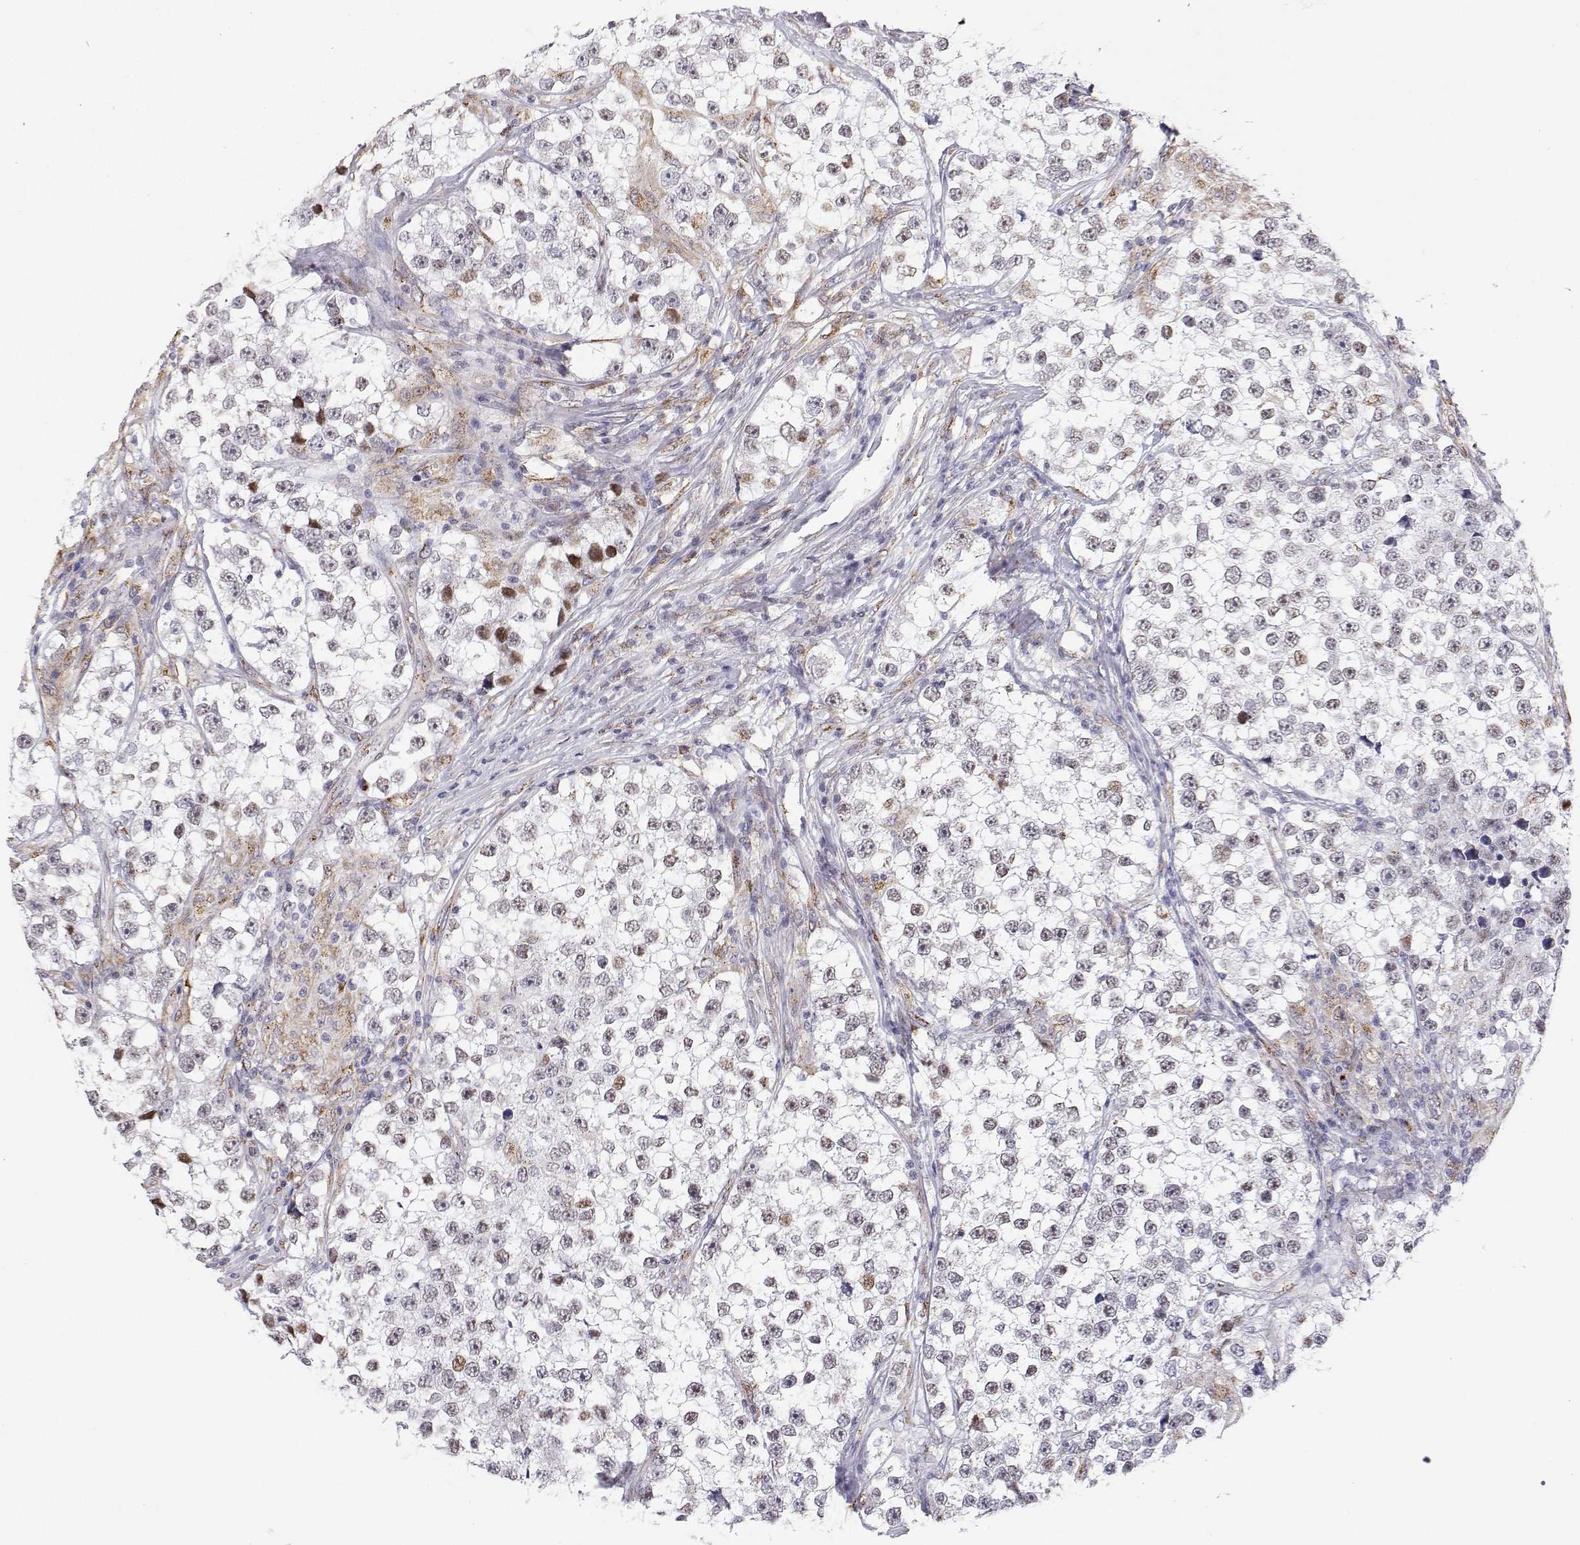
{"staining": {"intensity": "moderate", "quantity": "<25%", "location": "nuclear"}, "tissue": "testis cancer", "cell_type": "Tumor cells", "image_type": "cancer", "snomed": [{"axis": "morphology", "description": "Seminoma, NOS"}, {"axis": "topography", "description": "Testis"}], "caption": "Immunohistochemistry image of seminoma (testis) stained for a protein (brown), which exhibits low levels of moderate nuclear positivity in approximately <25% of tumor cells.", "gene": "STARD13", "patient": {"sex": "male", "age": 46}}